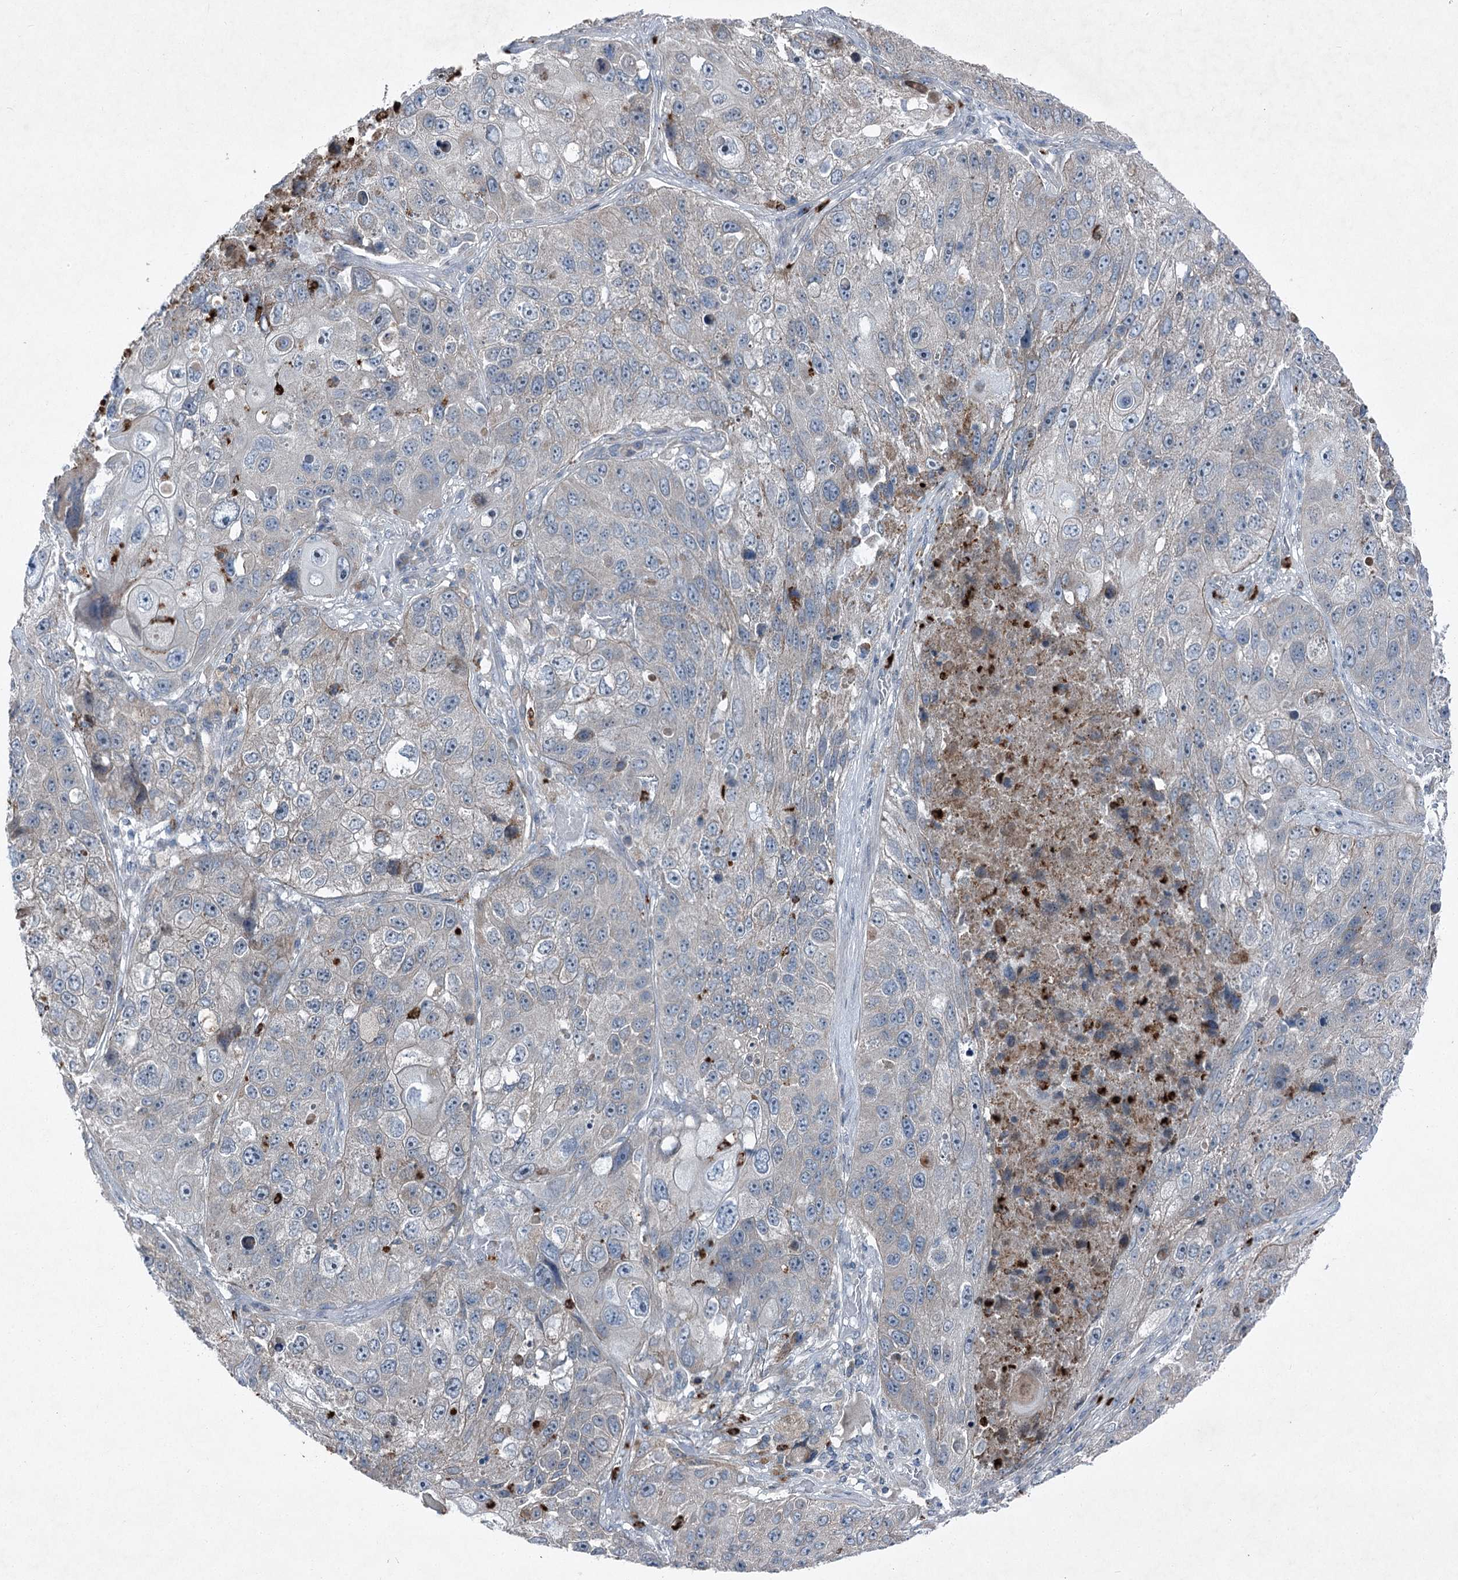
{"staining": {"intensity": "negative", "quantity": "none", "location": "none"}, "tissue": "lung cancer", "cell_type": "Tumor cells", "image_type": "cancer", "snomed": [{"axis": "morphology", "description": "Squamous cell carcinoma, NOS"}, {"axis": "topography", "description": "Lung"}], "caption": "Tumor cells show no significant positivity in lung squamous cell carcinoma. (Immunohistochemistry, brightfield microscopy, high magnification).", "gene": "PLA2G12A", "patient": {"sex": "male", "age": 61}}